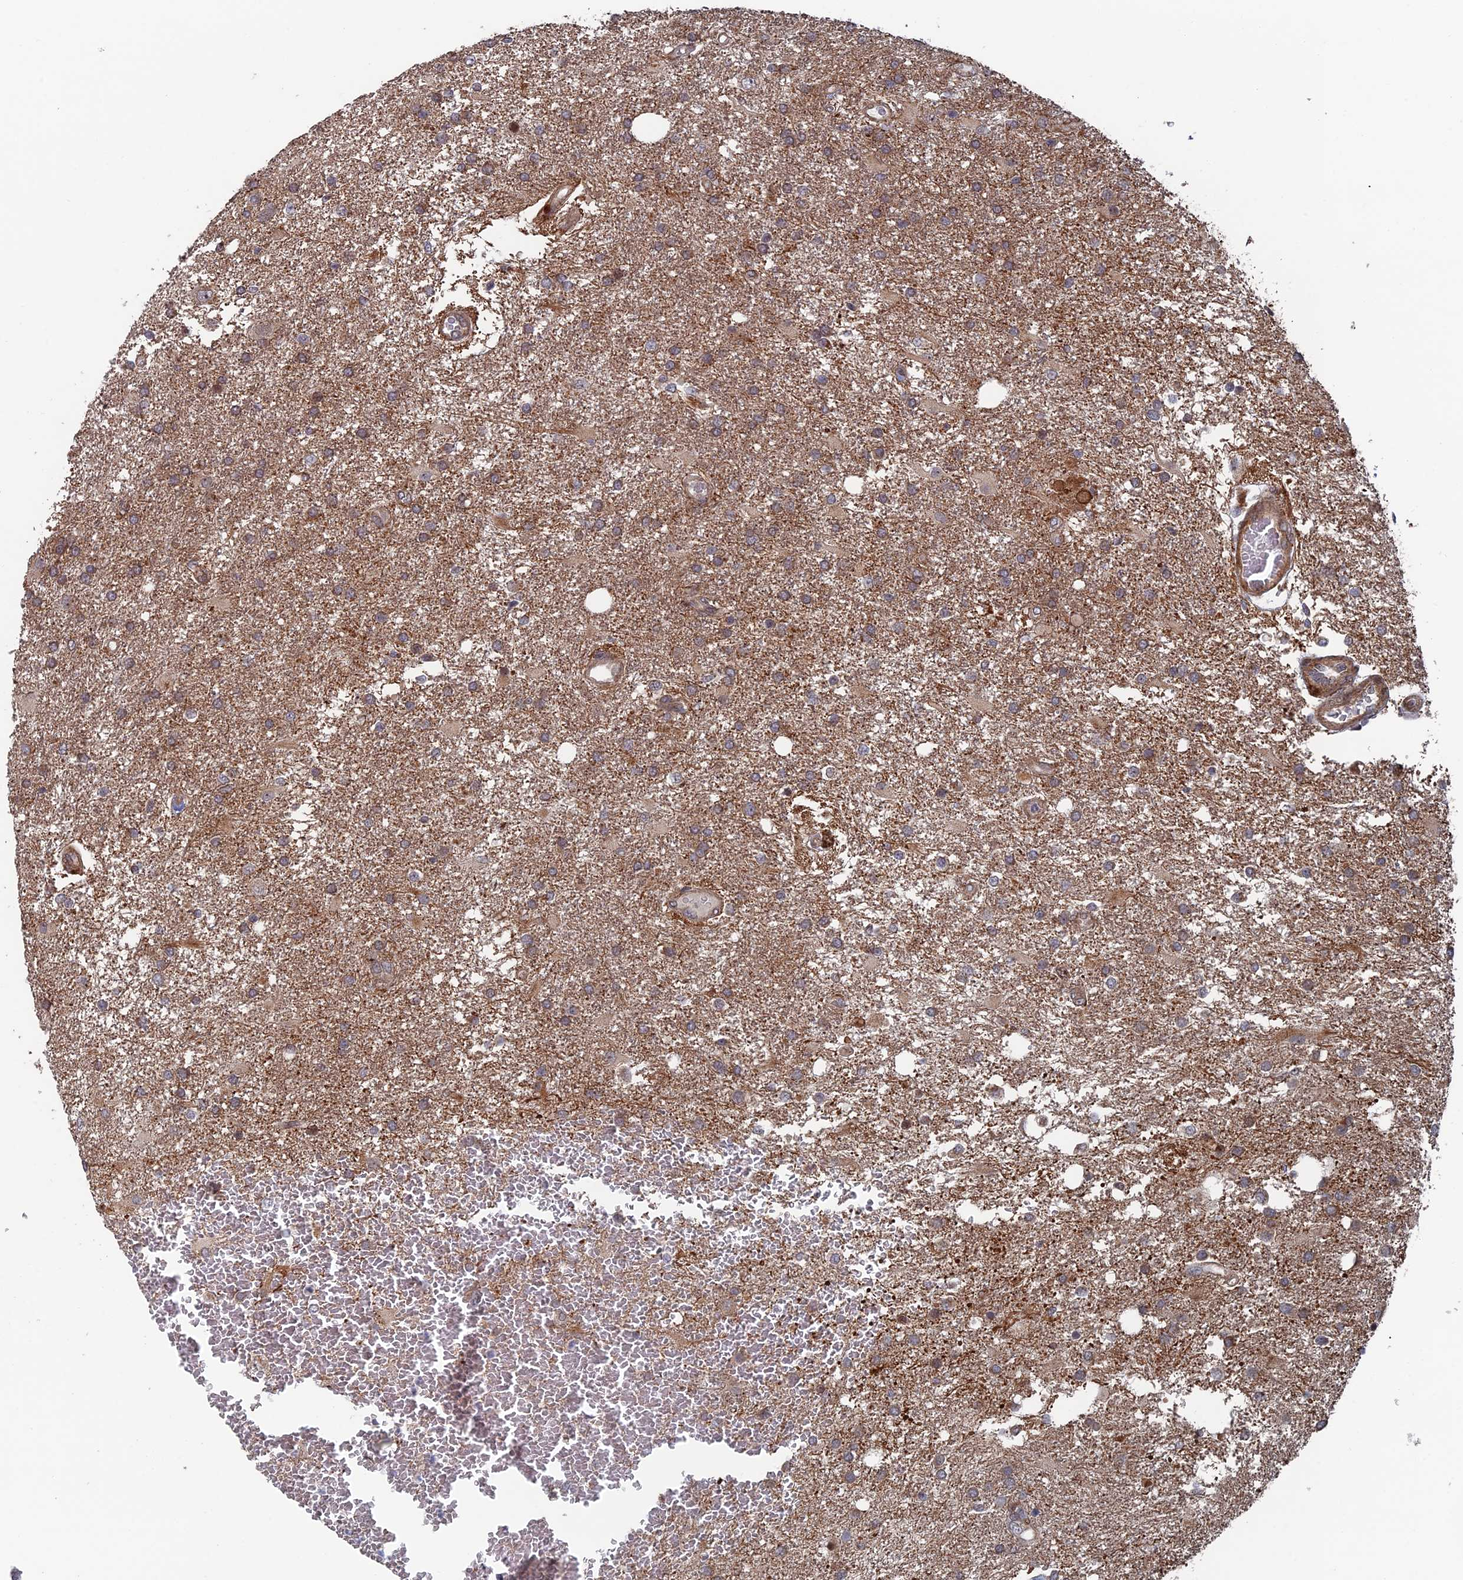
{"staining": {"intensity": "moderate", "quantity": "25%-75%", "location": "cytoplasmic/membranous"}, "tissue": "glioma", "cell_type": "Tumor cells", "image_type": "cancer", "snomed": [{"axis": "morphology", "description": "Glioma, malignant, Low grade"}, {"axis": "topography", "description": "Brain"}], "caption": "Moderate cytoplasmic/membranous positivity for a protein is present in about 25%-75% of tumor cells of glioma using IHC.", "gene": "GTF2IRD1", "patient": {"sex": "male", "age": 66}}